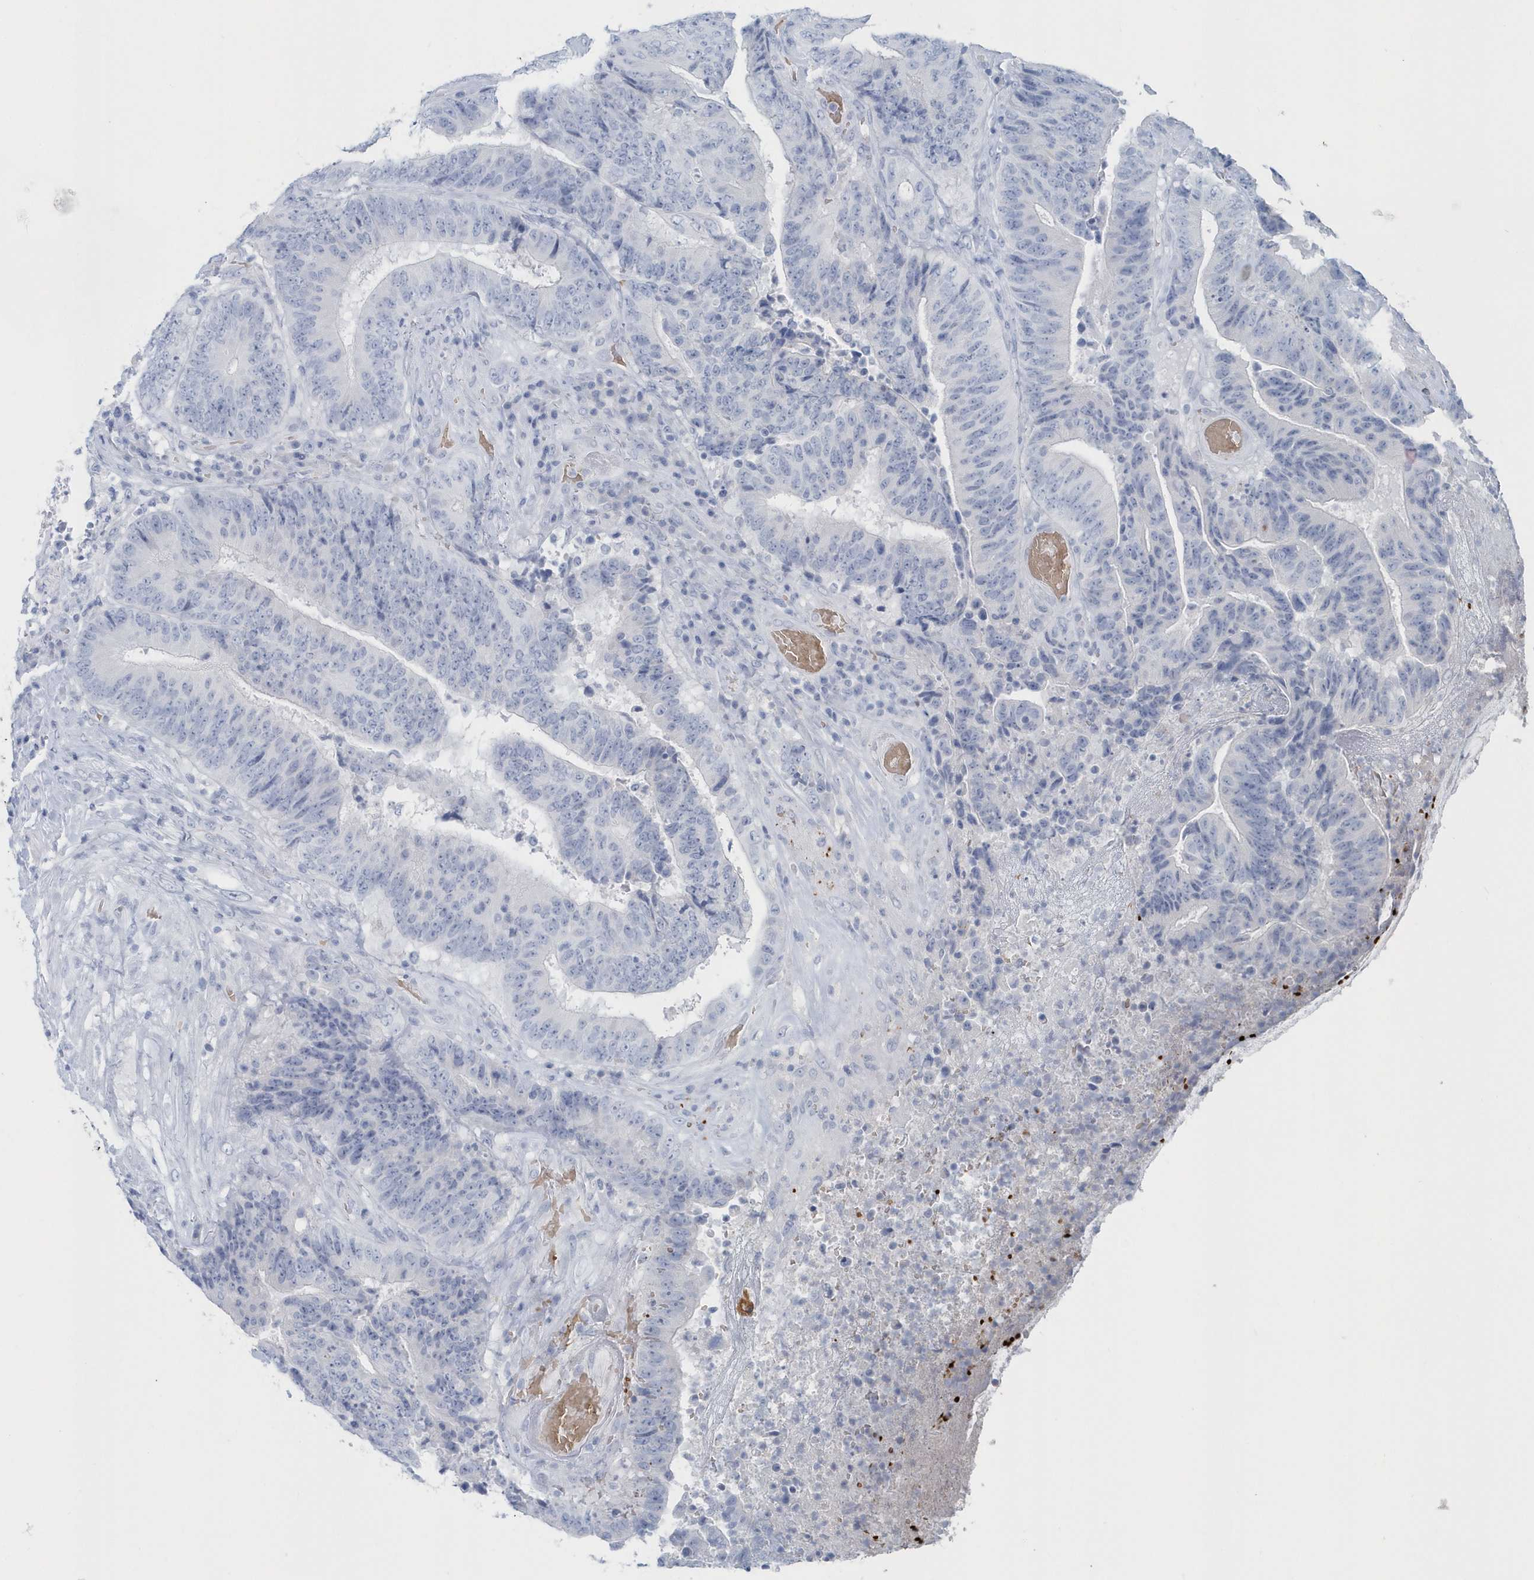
{"staining": {"intensity": "negative", "quantity": "none", "location": "none"}, "tissue": "colorectal cancer", "cell_type": "Tumor cells", "image_type": "cancer", "snomed": [{"axis": "morphology", "description": "Adenocarcinoma, NOS"}, {"axis": "topography", "description": "Rectum"}], "caption": "The histopathology image demonstrates no significant staining in tumor cells of colorectal cancer.", "gene": "HBA2", "patient": {"sex": "male", "age": 72}}